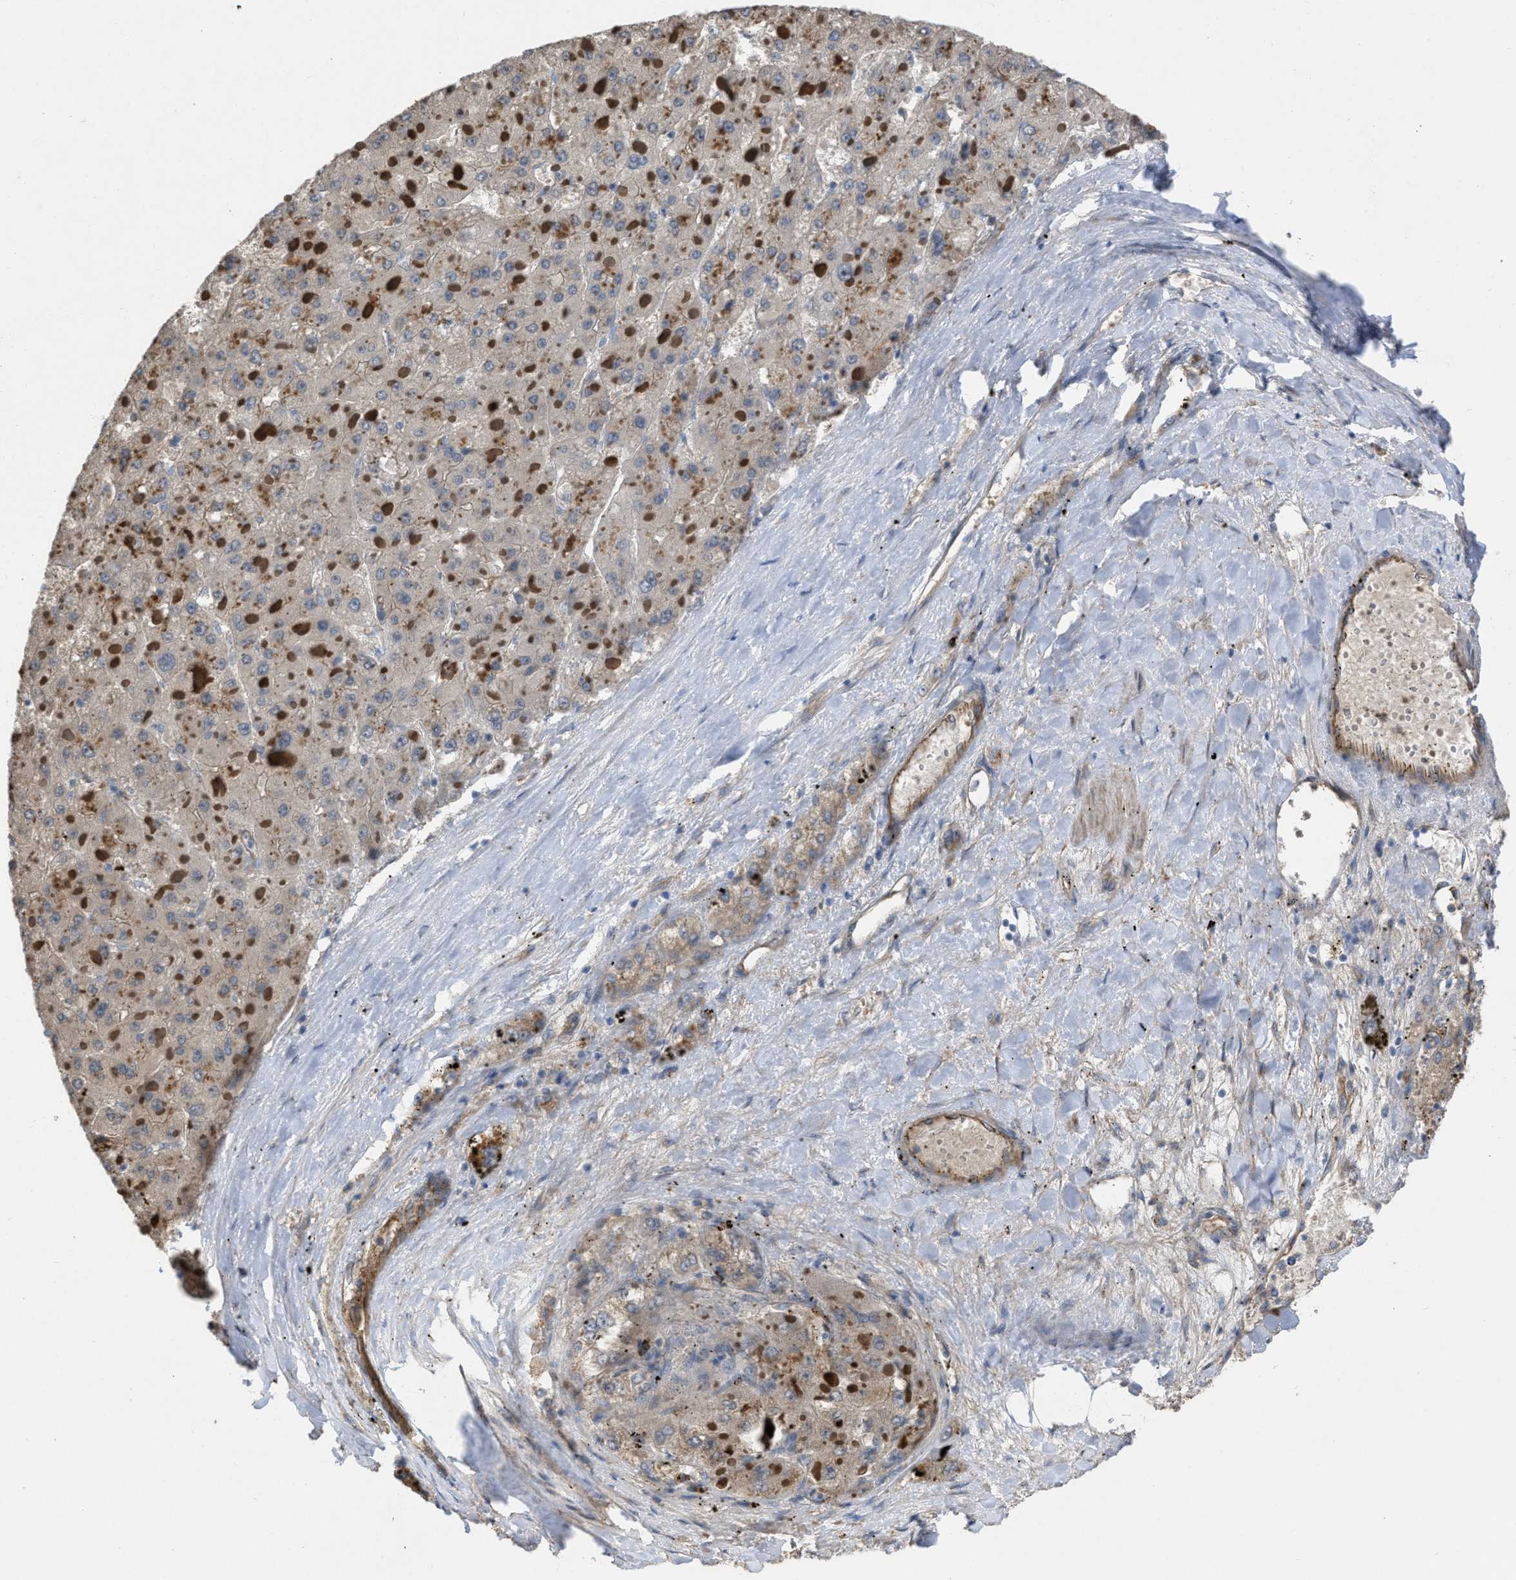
{"staining": {"intensity": "weak", "quantity": "<25%", "location": "cytoplasmic/membranous"}, "tissue": "liver cancer", "cell_type": "Tumor cells", "image_type": "cancer", "snomed": [{"axis": "morphology", "description": "Carcinoma, Hepatocellular, NOS"}, {"axis": "topography", "description": "Liver"}], "caption": "Tumor cells show no significant positivity in liver cancer.", "gene": "SLC4A11", "patient": {"sex": "female", "age": 73}}